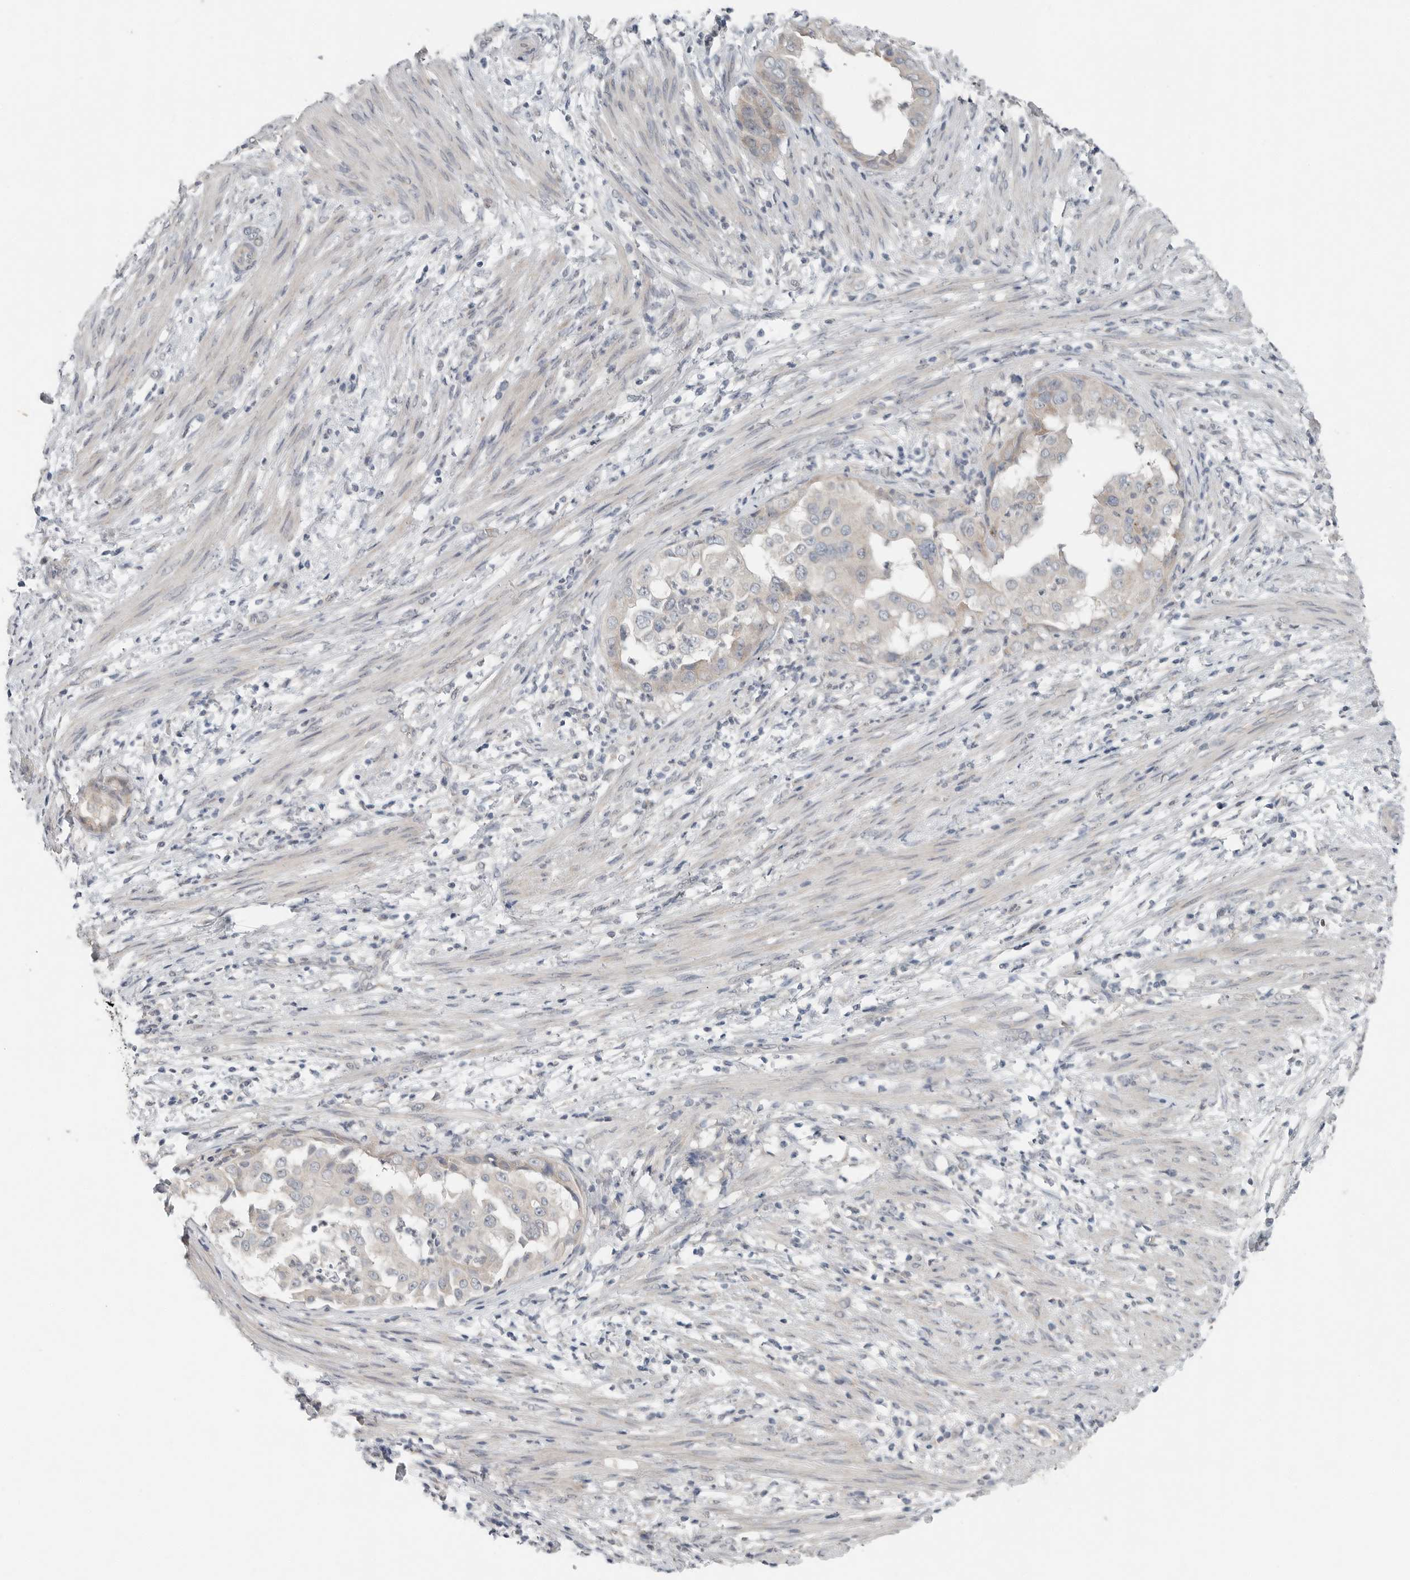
{"staining": {"intensity": "weak", "quantity": "<25%", "location": "cytoplasmic/membranous"}, "tissue": "endometrial cancer", "cell_type": "Tumor cells", "image_type": "cancer", "snomed": [{"axis": "morphology", "description": "Adenocarcinoma, NOS"}, {"axis": "topography", "description": "Endometrium"}], "caption": "High magnification brightfield microscopy of adenocarcinoma (endometrial) stained with DAB (brown) and counterstained with hematoxylin (blue): tumor cells show no significant expression. The staining is performed using DAB brown chromogen with nuclei counter-stained in using hematoxylin.", "gene": "FCRLB", "patient": {"sex": "female", "age": 85}}